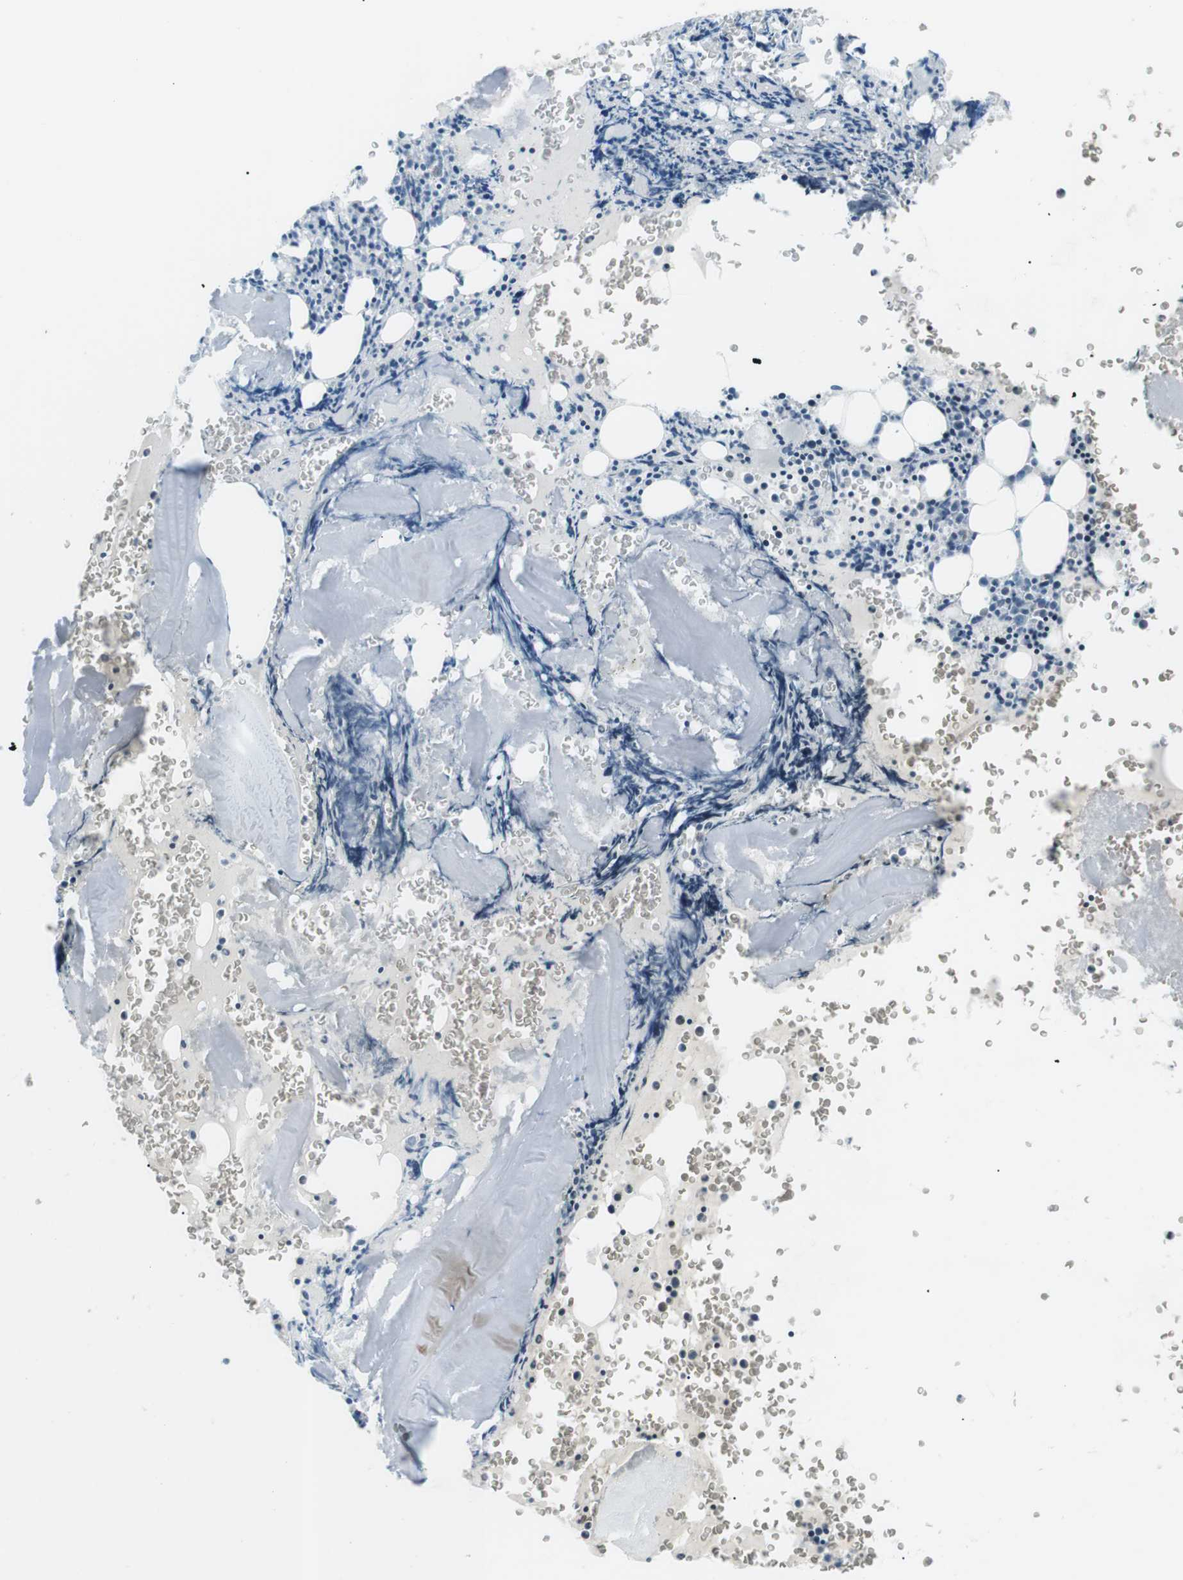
{"staining": {"intensity": "weak", "quantity": "<25%", "location": "cytoplasmic/membranous"}, "tissue": "bone marrow", "cell_type": "Hematopoietic cells", "image_type": "normal", "snomed": [{"axis": "morphology", "description": "Normal tissue, NOS"}, {"axis": "morphology", "description": "Inflammation, NOS"}, {"axis": "topography", "description": "Bone marrow"}], "caption": "This is a image of immunohistochemistry staining of benign bone marrow, which shows no expression in hematopoietic cells. Nuclei are stained in blue.", "gene": "ENSG00000289724", "patient": {"sex": "male", "age": 37}}